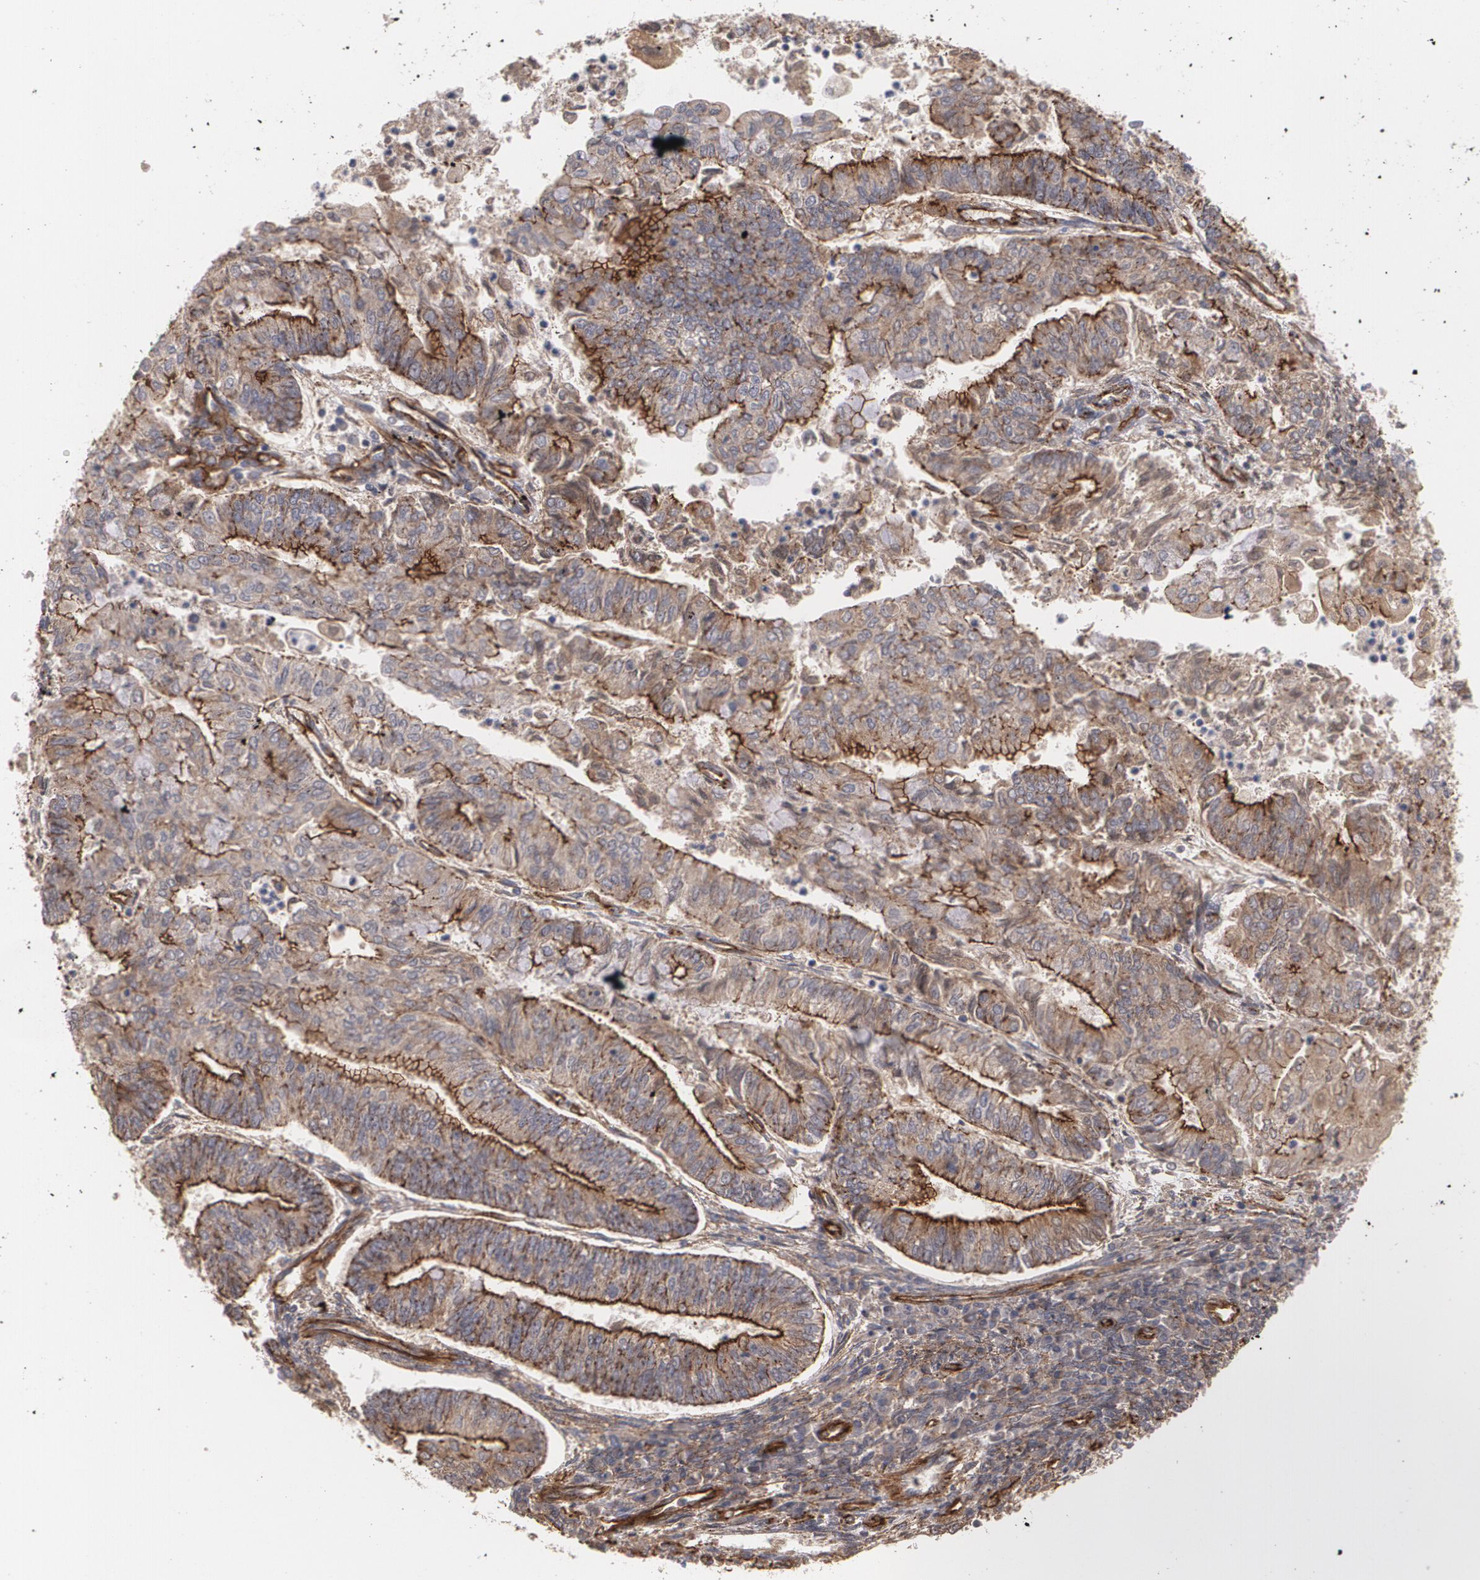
{"staining": {"intensity": "moderate", "quantity": ">75%", "location": "cytoplasmic/membranous"}, "tissue": "endometrial cancer", "cell_type": "Tumor cells", "image_type": "cancer", "snomed": [{"axis": "morphology", "description": "Adenocarcinoma, NOS"}, {"axis": "topography", "description": "Endometrium"}], "caption": "Immunohistochemical staining of adenocarcinoma (endometrial) reveals medium levels of moderate cytoplasmic/membranous protein expression in about >75% of tumor cells.", "gene": "TJP1", "patient": {"sex": "female", "age": 59}}